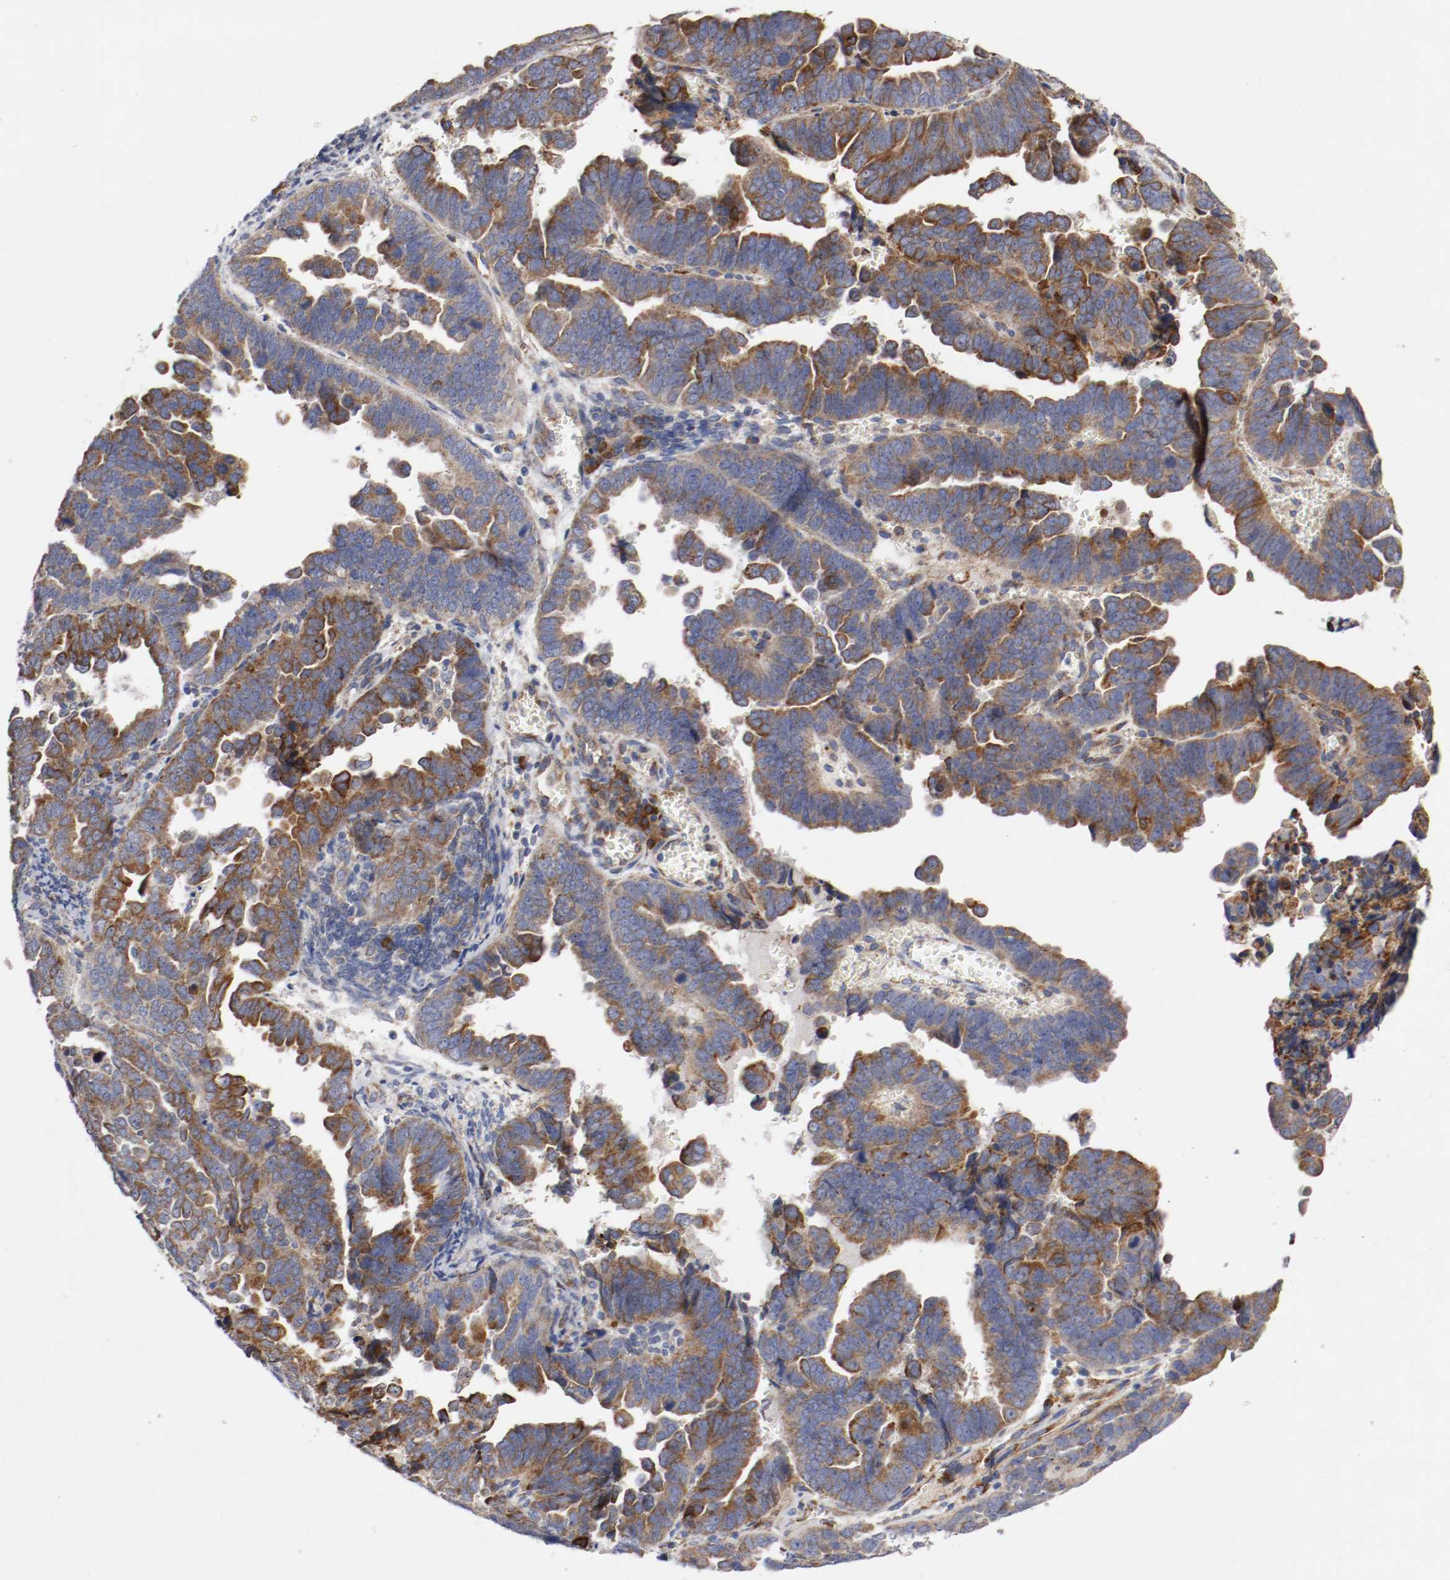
{"staining": {"intensity": "moderate", "quantity": ">75%", "location": "cytoplasmic/membranous"}, "tissue": "endometrial cancer", "cell_type": "Tumor cells", "image_type": "cancer", "snomed": [{"axis": "morphology", "description": "Adenocarcinoma, NOS"}, {"axis": "topography", "description": "Endometrium"}], "caption": "Brown immunohistochemical staining in endometrial adenocarcinoma reveals moderate cytoplasmic/membranous positivity in approximately >75% of tumor cells. The protein of interest is stained brown, and the nuclei are stained in blue (DAB (3,3'-diaminobenzidine) IHC with brightfield microscopy, high magnification).", "gene": "TRAF2", "patient": {"sex": "female", "age": 75}}